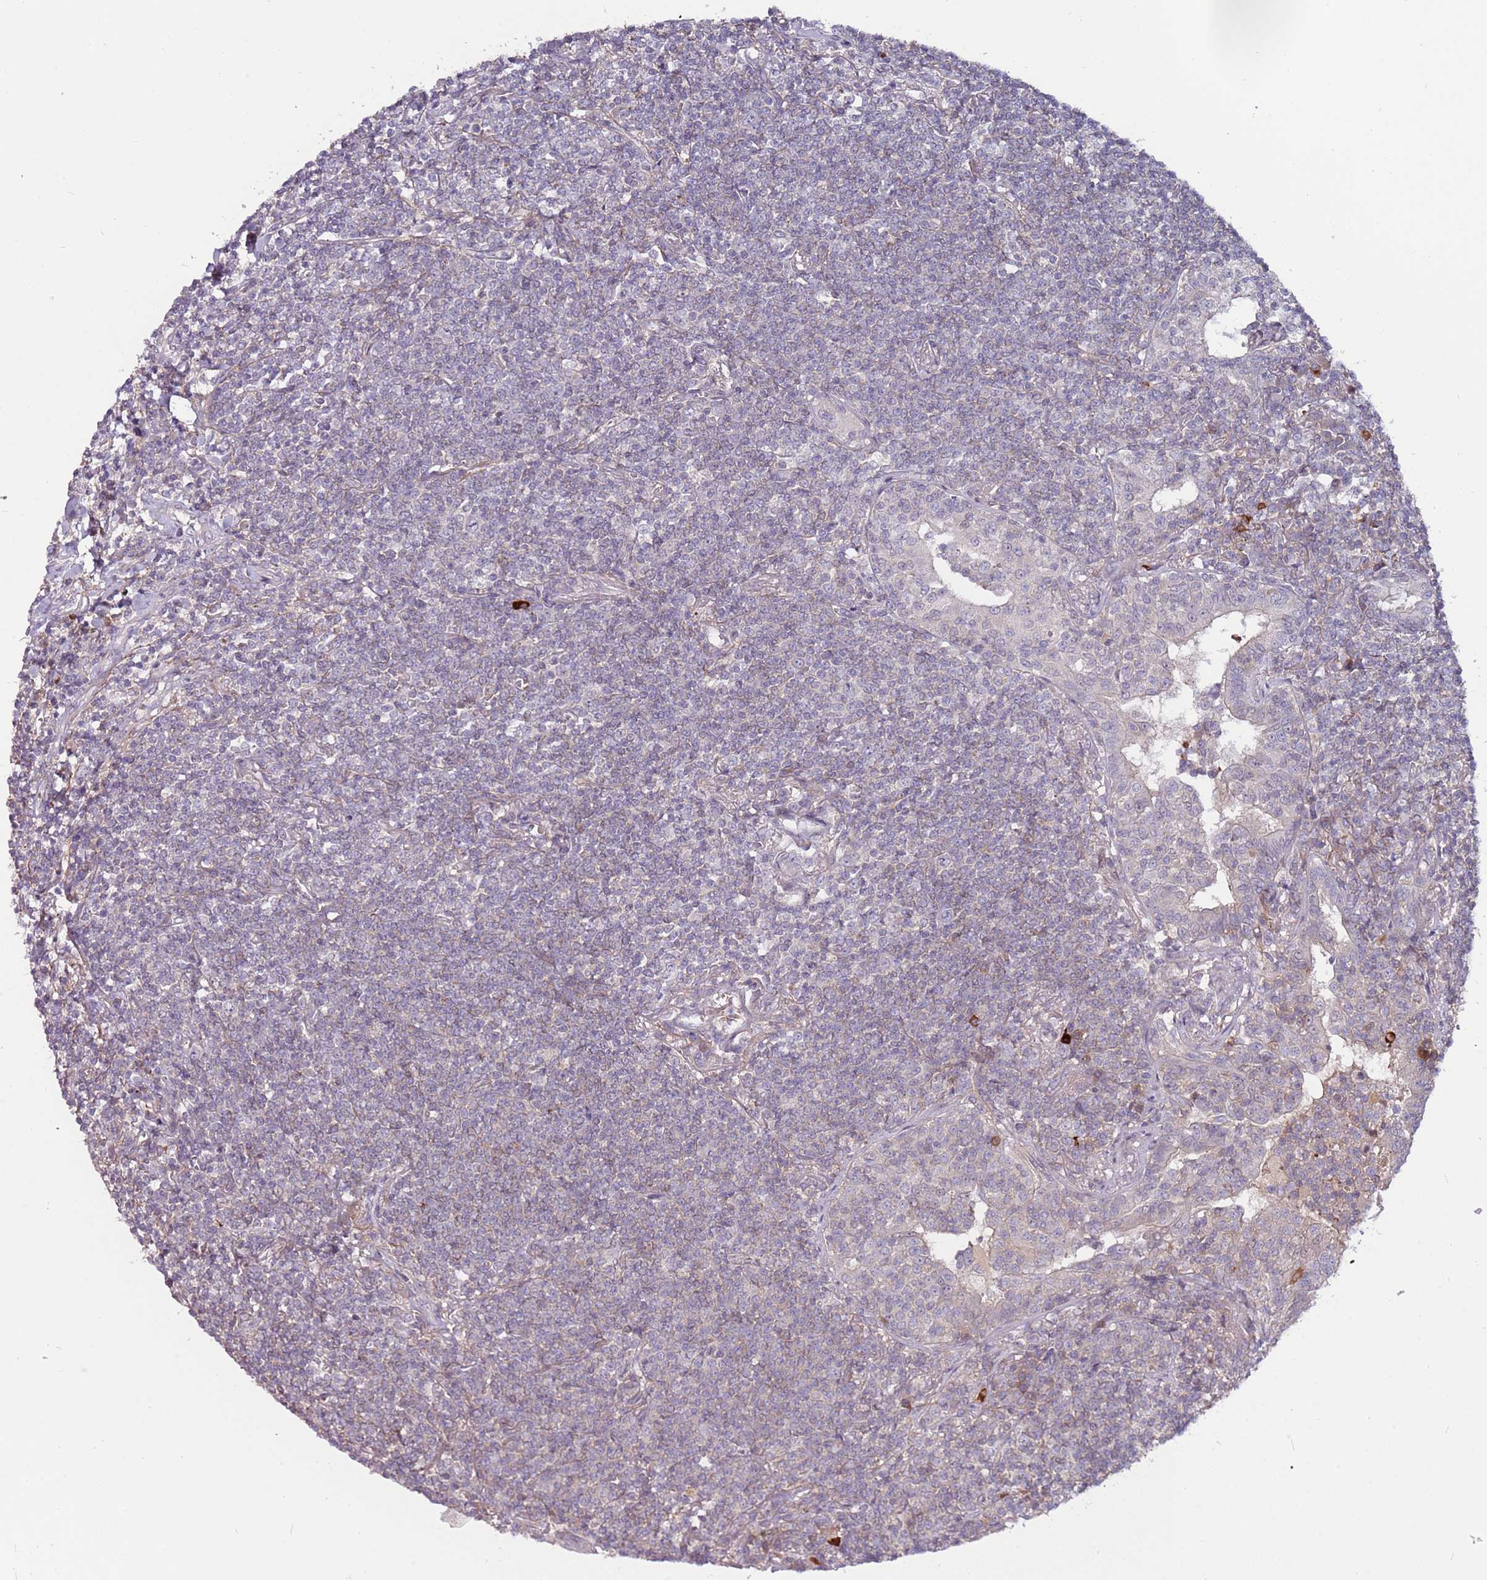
{"staining": {"intensity": "negative", "quantity": "none", "location": "none"}, "tissue": "lymphoma", "cell_type": "Tumor cells", "image_type": "cancer", "snomed": [{"axis": "morphology", "description": "Malignant lymphoma, non-Hodgkin's type, Low grade"}, {"axis": "topography", "description": "Lung"}], "caption": "Tumor cells show no significant expression in low-grade malignant lymphoma, non-Hodgkin's type.", "gene": "MTG2", "patient": {"sex": "female", "age": 71}}